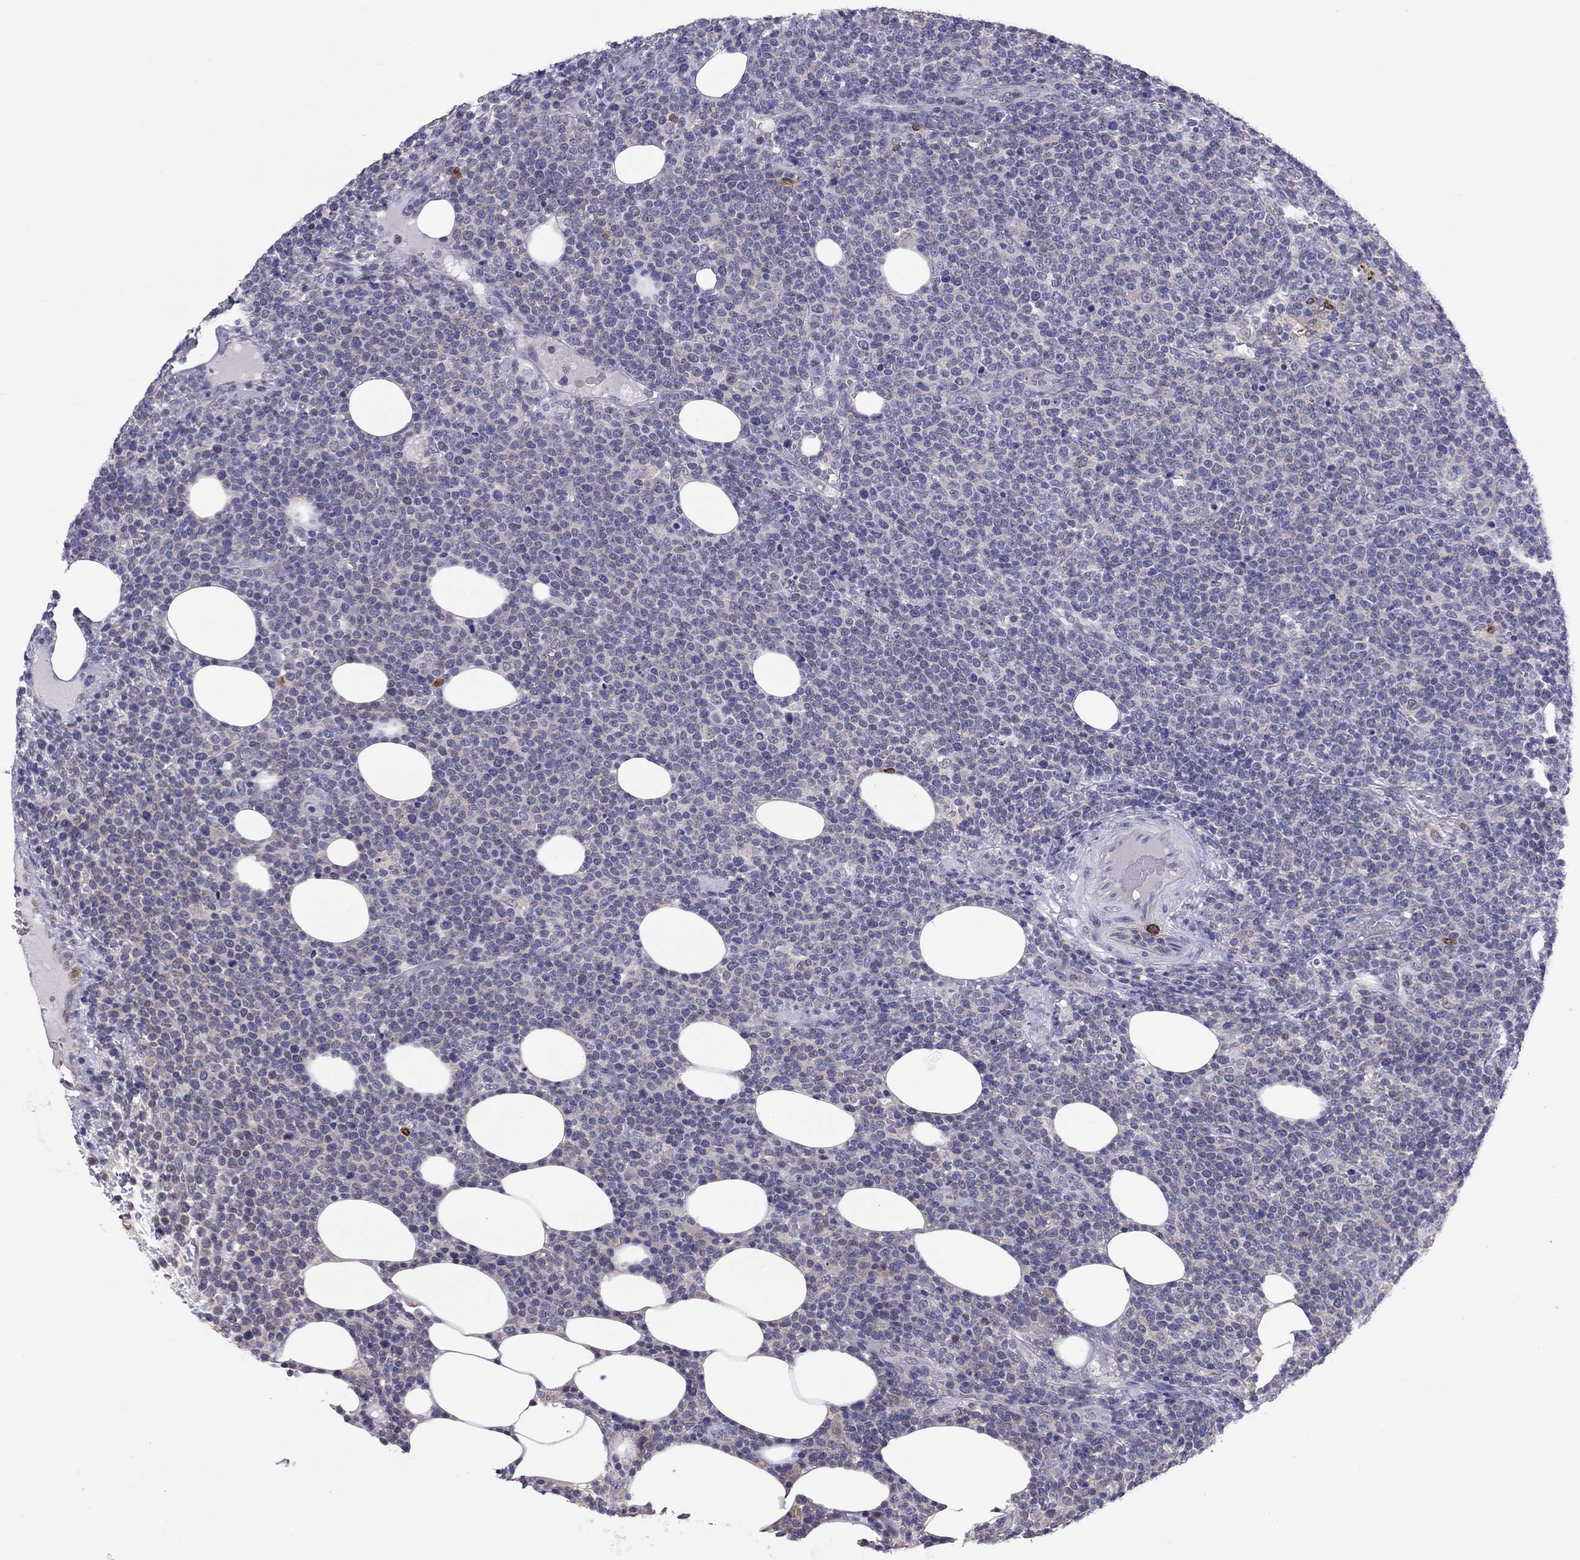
{"staining": {"intensity": "negative", "quantity": "none", "location": "none"}, "tissue": "lymphoma", "cell_type": "Tumor cells", "image_type": "cancer", "snomed": [{"axis": "morphology", "description": "Malignant lymphoma, non-Hodgkin's type, High grade"}, {"axis": "topography", "description": "Lymph node"}], "caption": "Immunohistochemistry histopathology image of high-grade malignant lymphoma, non-Hodgkin's type stained for a protein (brown), which reveals no expression in tumor cells.", "gene": "ADORA2A", "patient": {"sex": "male", "age": 61}}